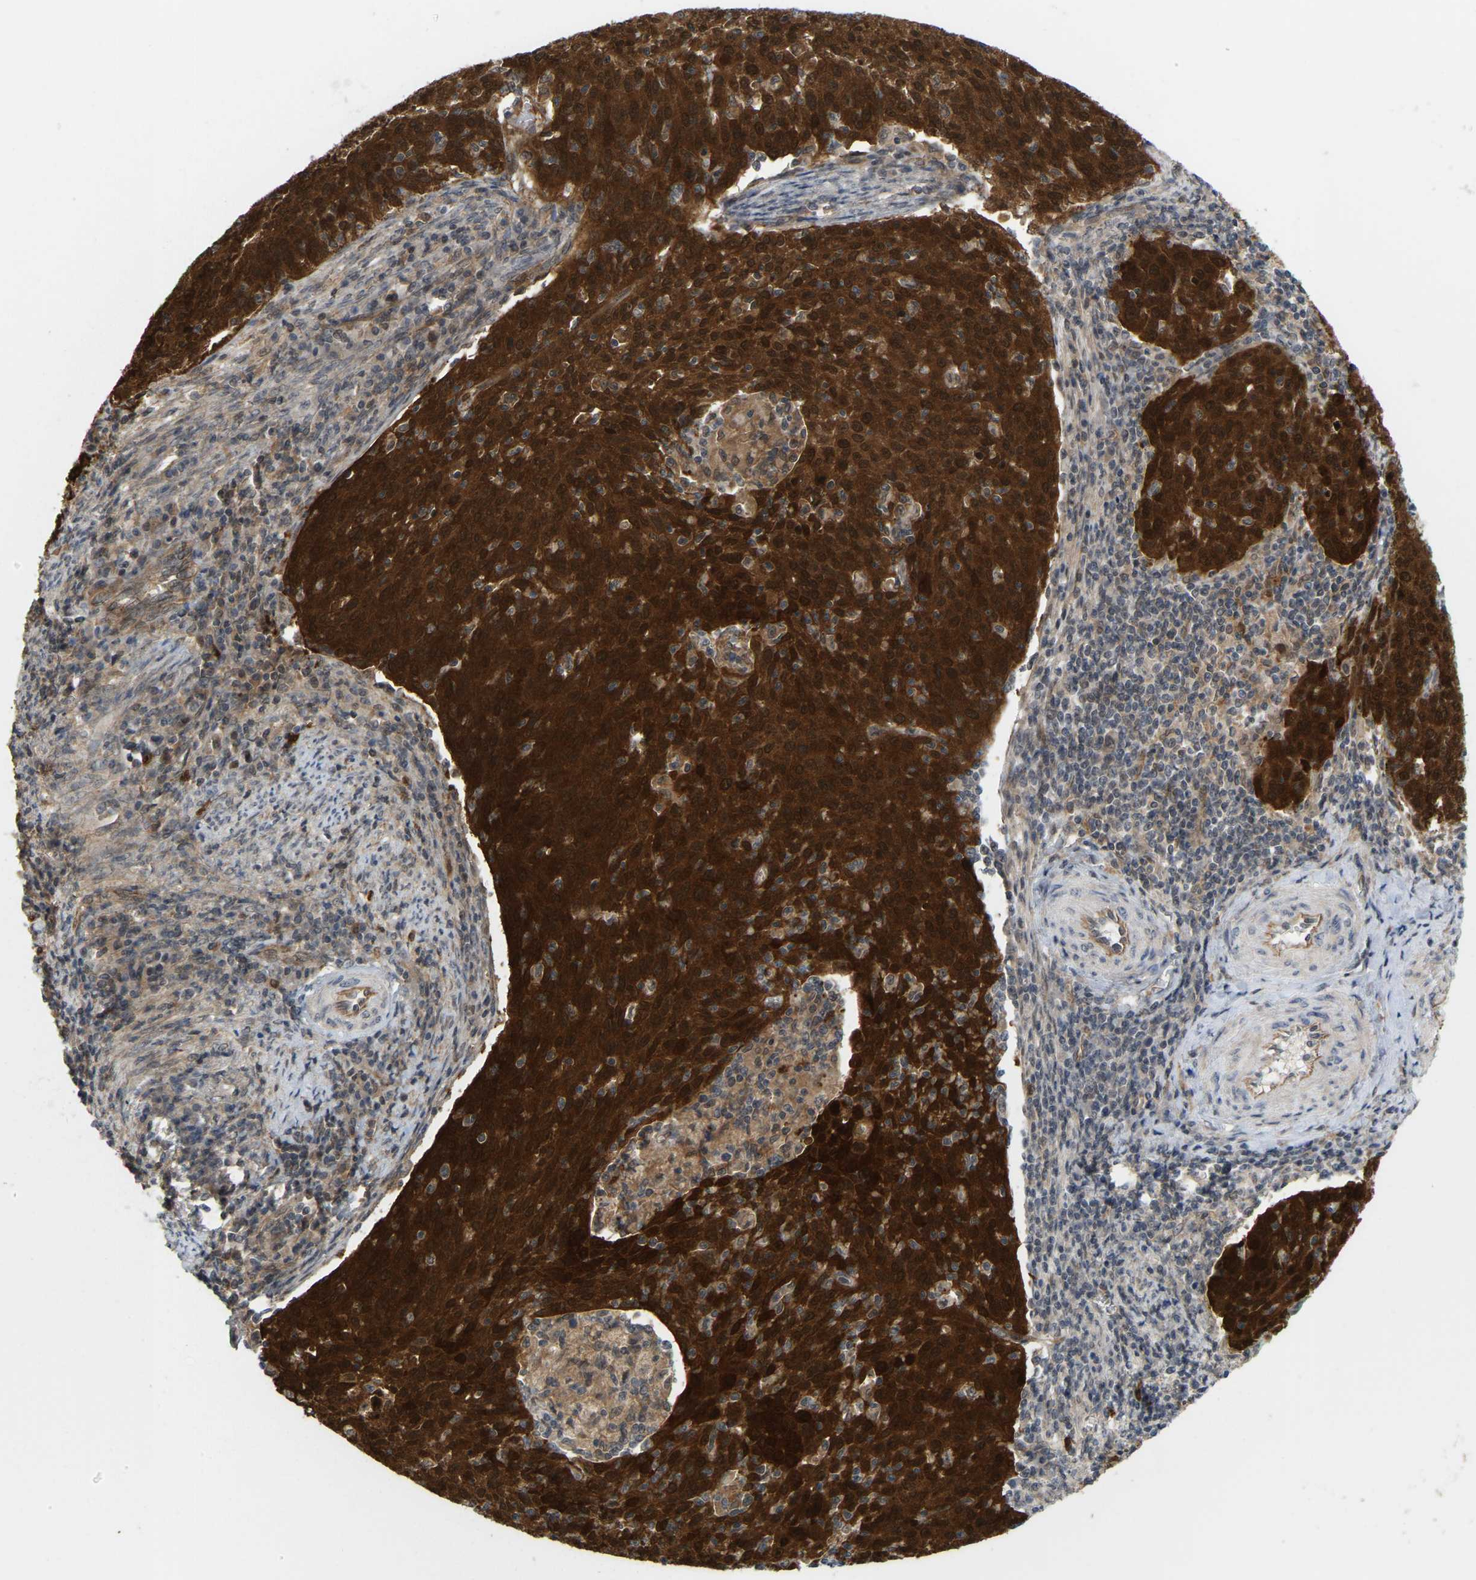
{"staining": {"intensity": "strong", "quantity": ">75%", "location": "cytoplasmic/membranous"}, "tissue": "cervical cancer", "cell_type": "Tumor cells", "image_type": "cancer", "snomed": [{"axis": "morphology", "description": "Squamous cell carcinoma, NOS"}, {"axis": "topography", "description": "Cervix"}], "caption": "There is high levels of strong cytoplasmic/membranous staining in tumor cells of cervical cancer (squamous cell carcinoma), as demonstrated by immunohistochemical staining (brown color).", "gene": "SERPINB5", "patient": {"sex": "female", "age": 38}}